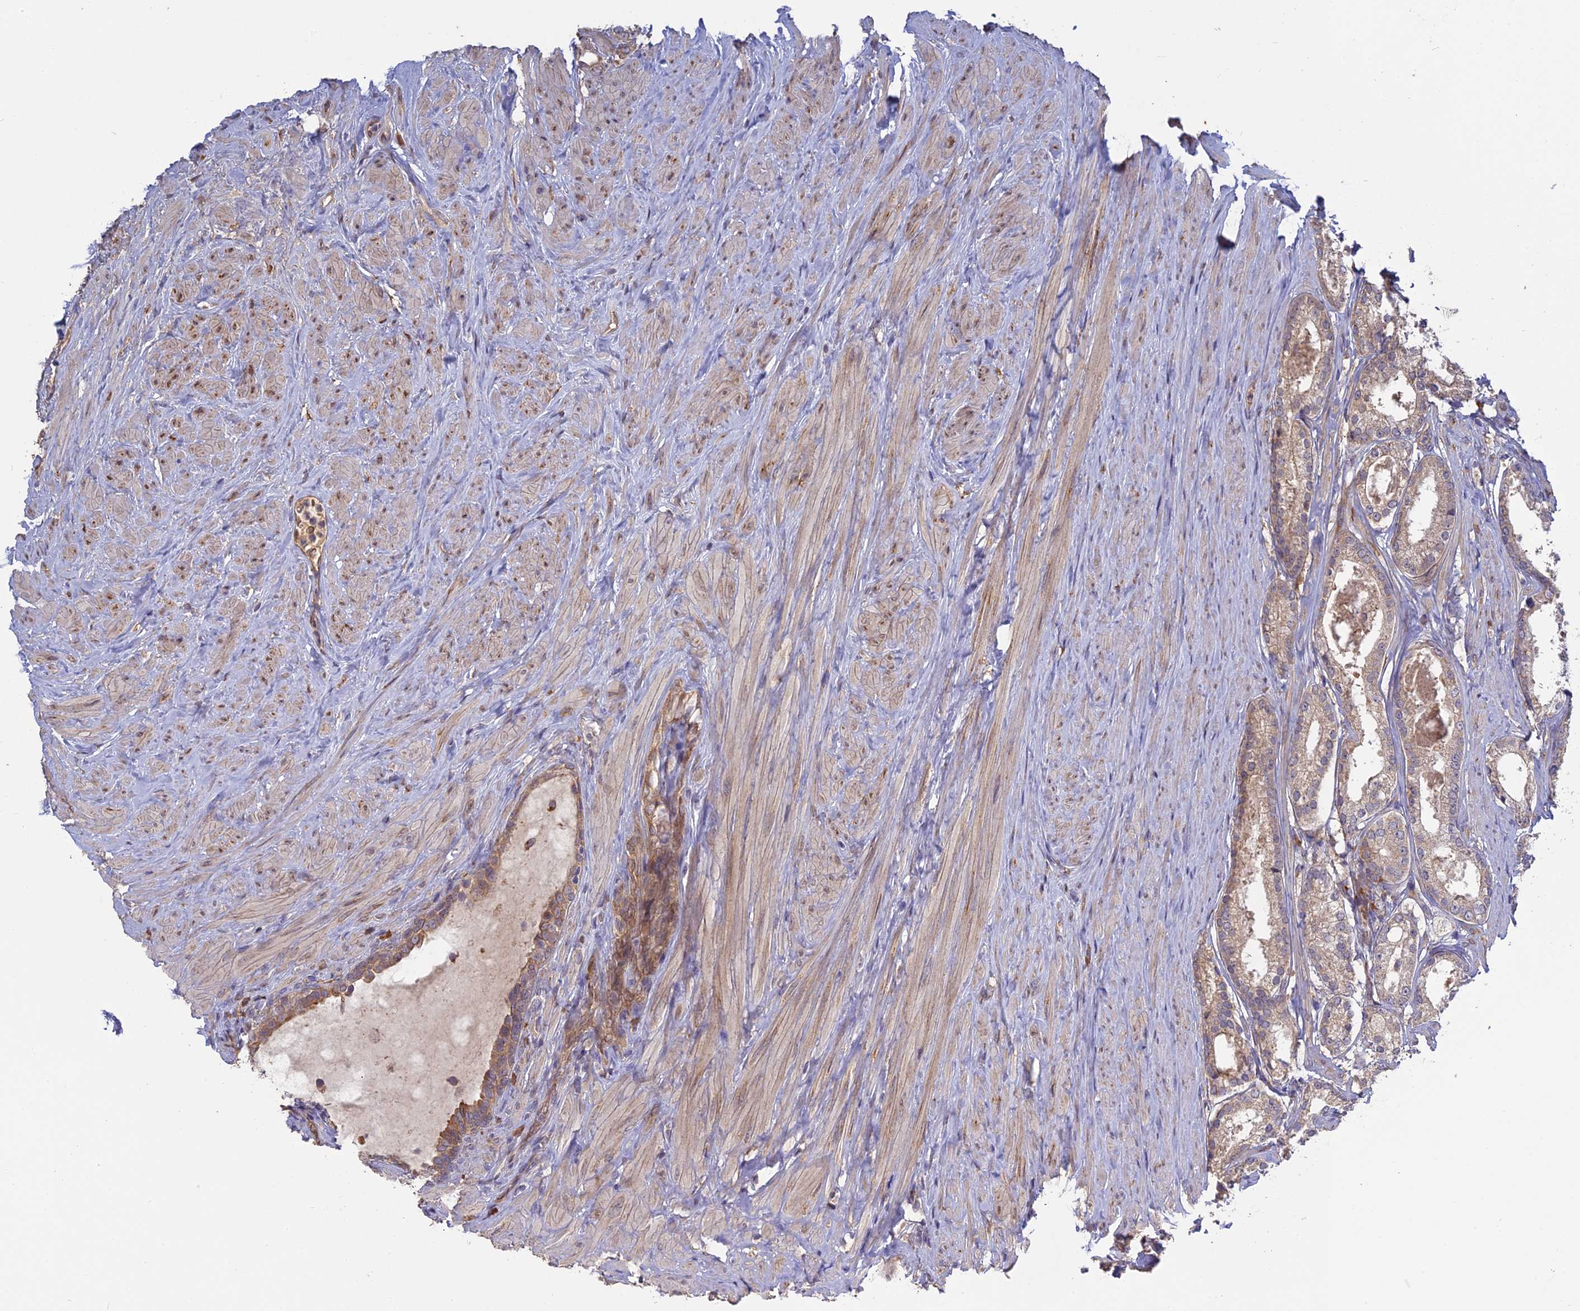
{"staining": {"intensity": "weak", "quantity": "<25%", "location": "cytoplasmic/membranous"}, "tissue": "prostate cancer", "cell_type": "Tumor cells", "image_type": "cancer", "snomed": [{"axis": "morphology", "description": "Adenocarcinoma, Low grade"}, {"axis": "topography", "description": "Prostate"}], "caption": "Immunohistochemical staining of prostate cancer demonstrates no significant positivity in tumor cells.", "gene": "PPIC", "patient": {"sex": "male", "age": 68}}